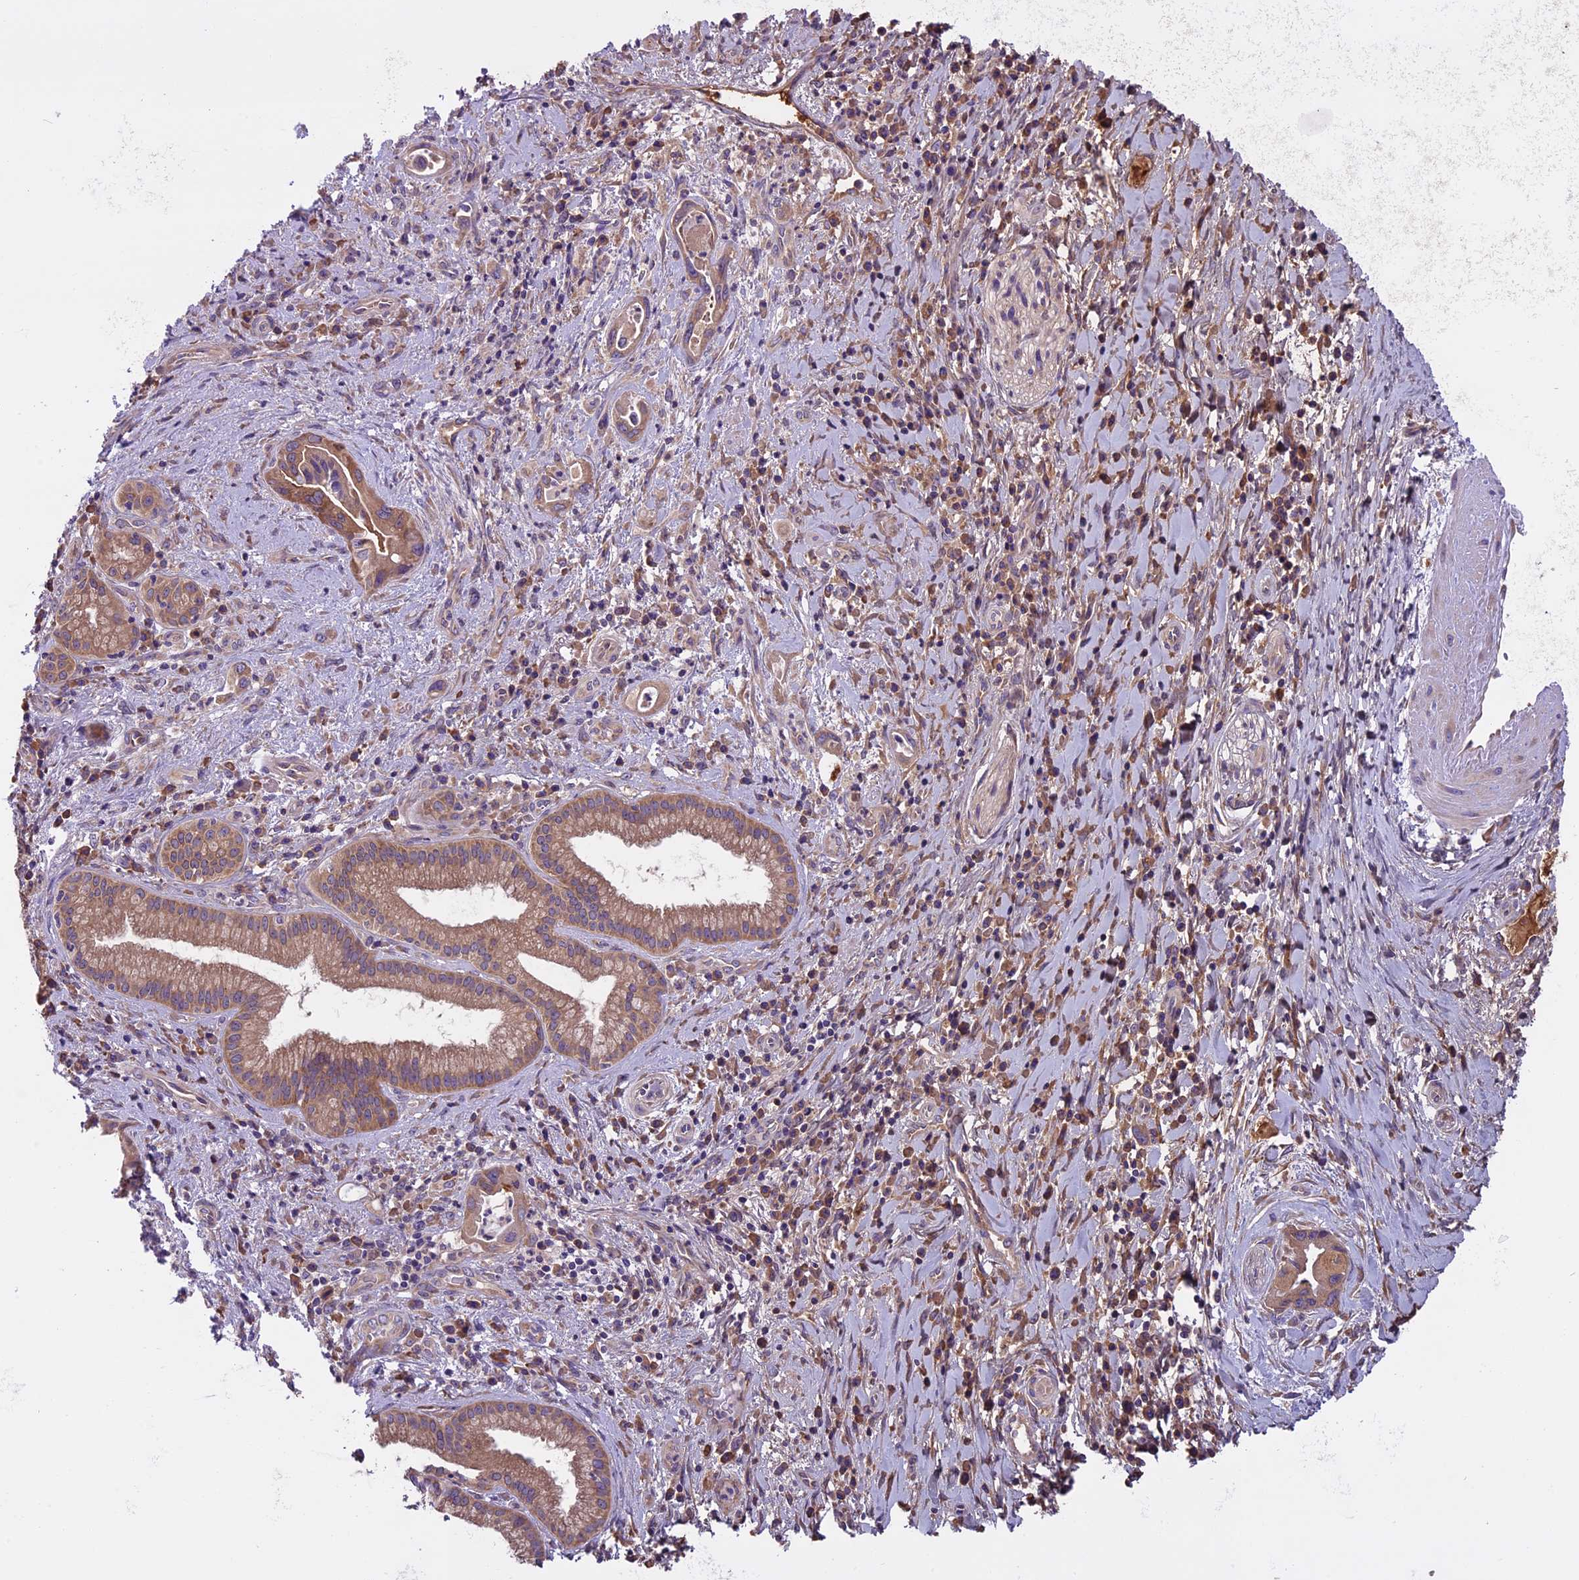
{"staining": {"intensity": "moderate", "quantity": ">75%", "location": "cytoplasmic/membranous"}, "tissue": "pancreatic cancer", "cell_type": "Tumor cells", "image_type": "cancer", "snomed": [{"axis": "morphology", "description": "Adenocarcinoma, NOS"}, {"axis": "topography", "description": "Pancreas"}], "caption": "Immunohistochemical staining of human pancreatic cancer (adenocarcinoma) reveals moderate cytoplasmic/membranous protein staining in about >75% of tumor cells.", "gene": "DCTN5", "patient": {"sex": "female", "age": 77}}